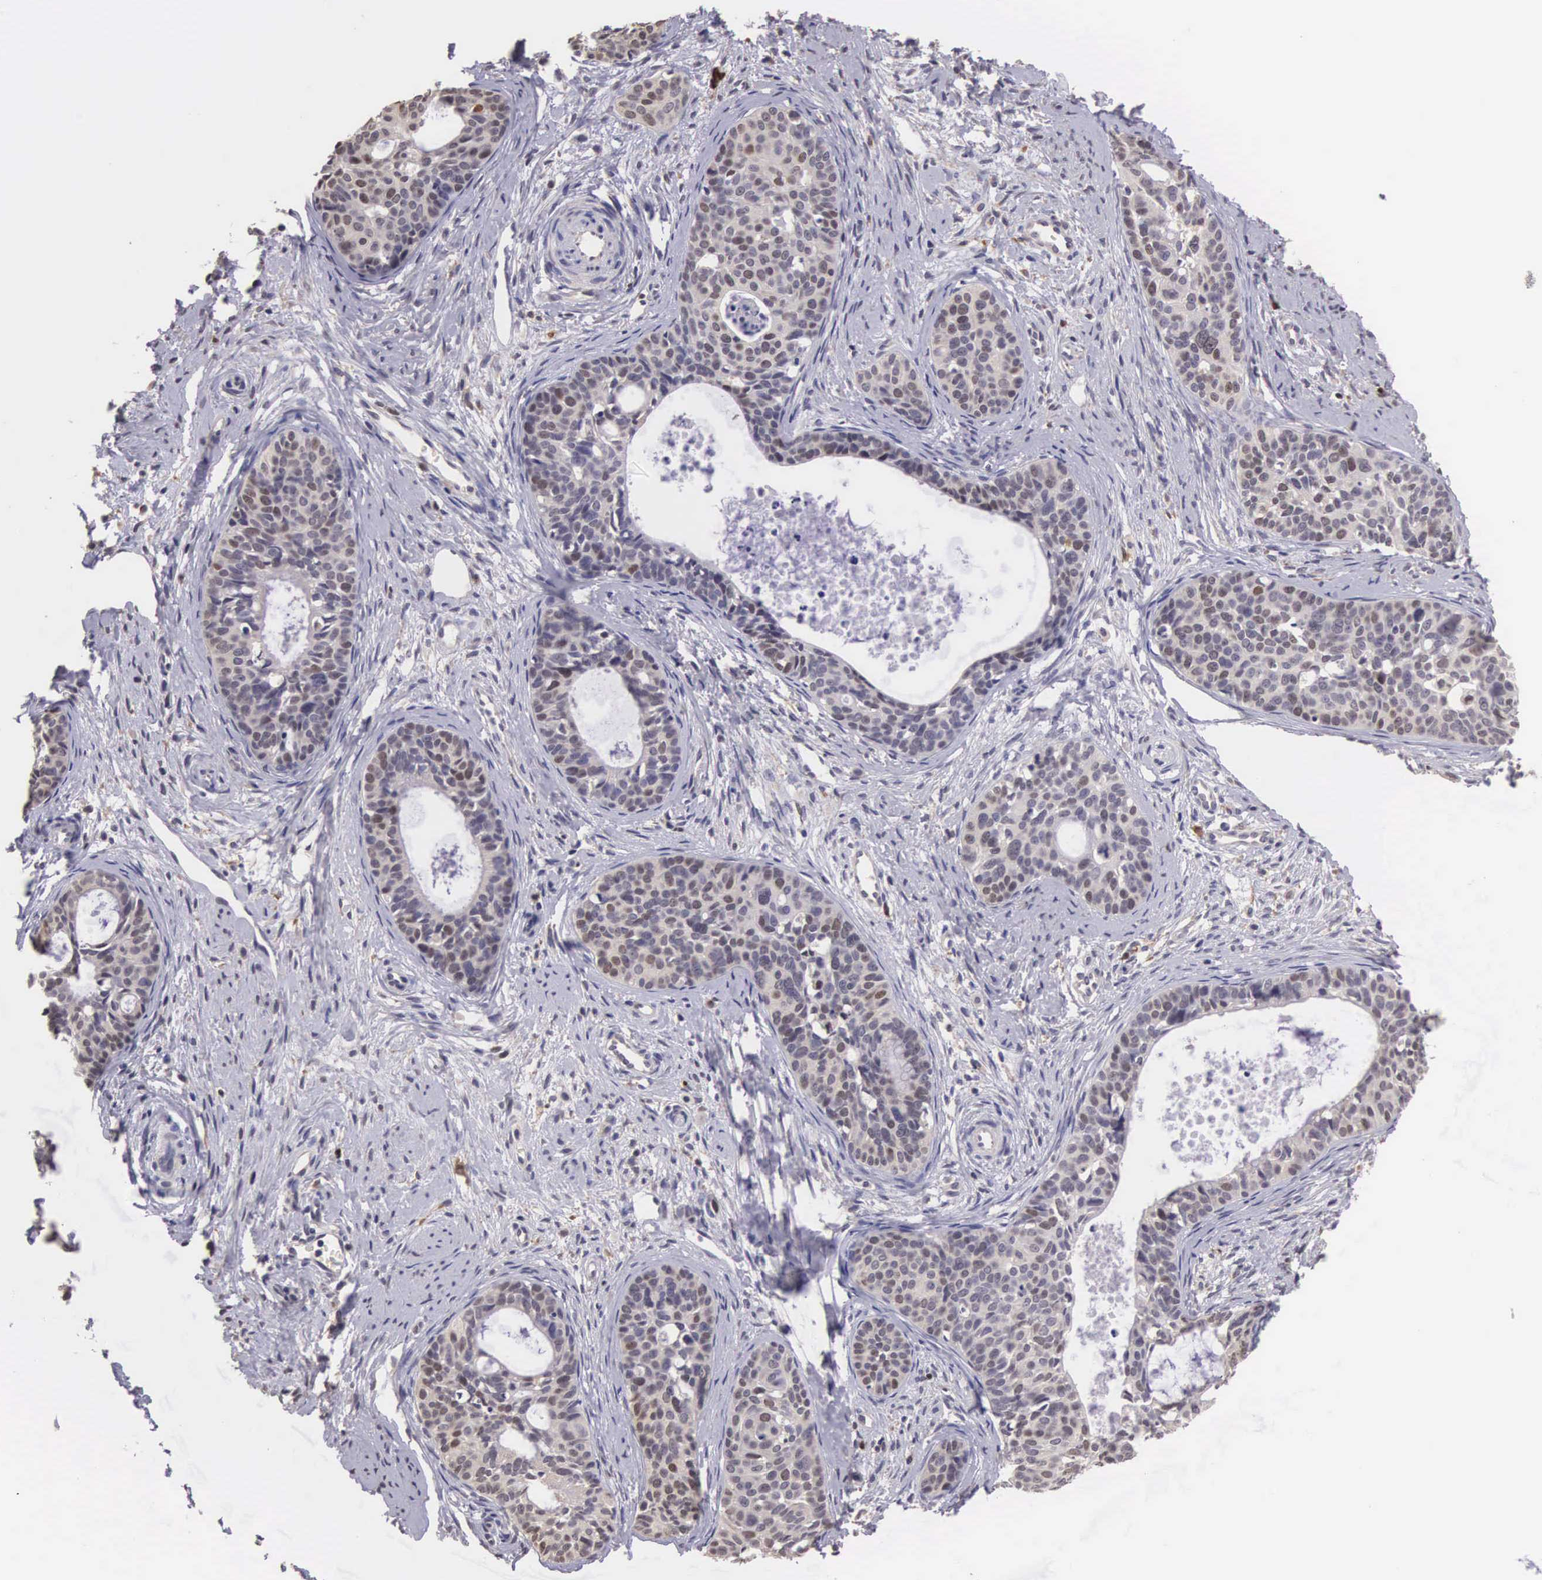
{"staining": {"intensity": "moderate", "quantity": "25%-75%", "location": "nuclear"}, "tissue": "cervical cancer", "cell_type": "Tumor cells", "image_type": "cancer", "snomed": [{"axis": "morphology", "description": "Squamous cell carcinoma, NOS"}, {"axis": "topography", "description": "Cervix"}], "caption": "Immunohistochemical staining of human cervical cancer shows medium levels of moderate nuclear positivity in approximately 25%-75% of tumor cells.", "gene": "CDC45", "patient": {"sex": "female", "age": 34}}